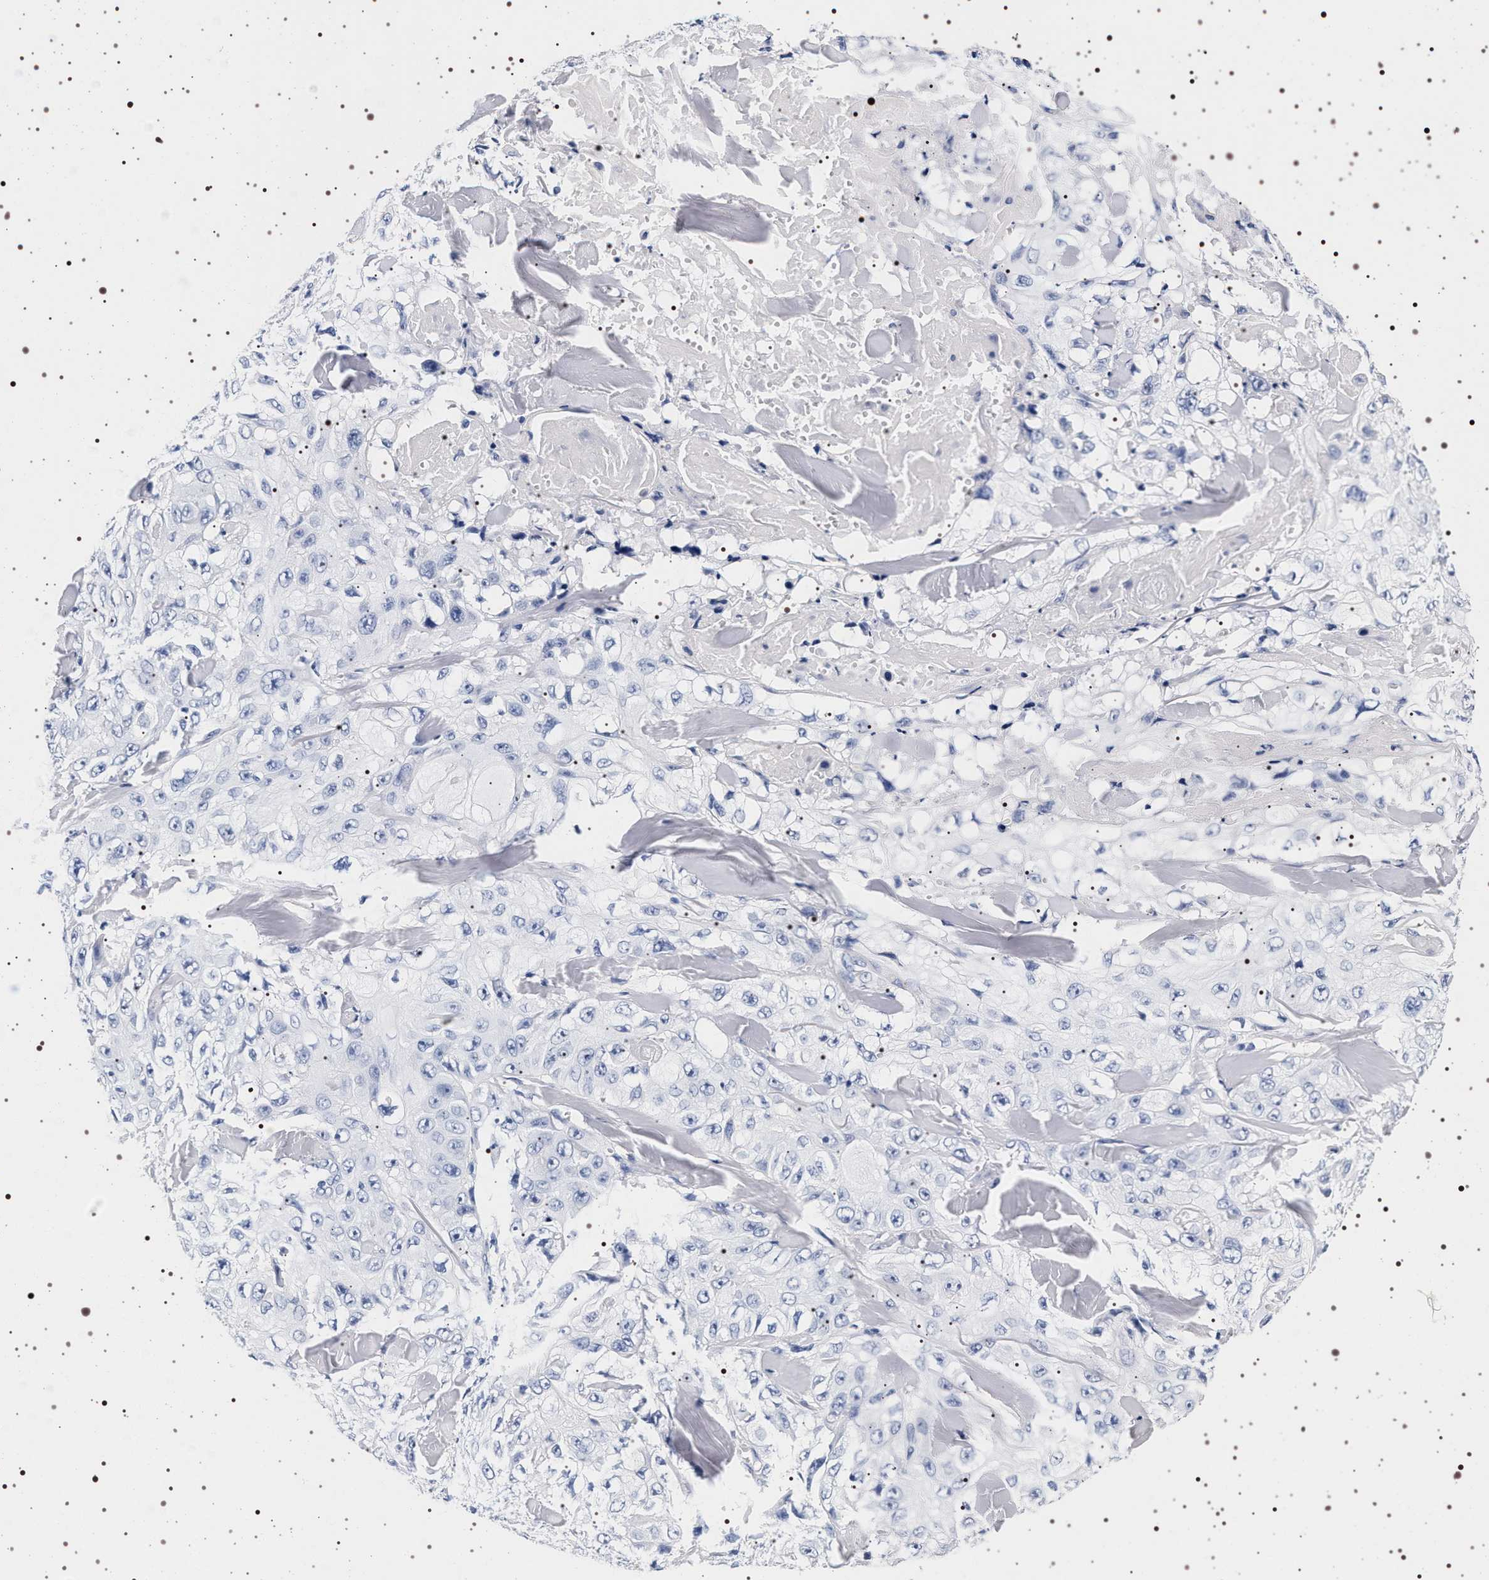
{"staining": {"intensity": "negative", "quantity": "none", "location": "none"}, "tissue": "skin cancer", "cell_type": "Tumor cells", "image_type": "cancer", "snomed": [{"axis": "morphology", "description": "Squamous cell carcinoma, NOS"}, {"axis": "topography", "description": "Skin"}], "caption": "Protein analysis of skin squamous cell carcinoma exhibits no significant staining in tumor cells.", "gene": "SYN1", "patient": {"sex": "male", "age": 86}}